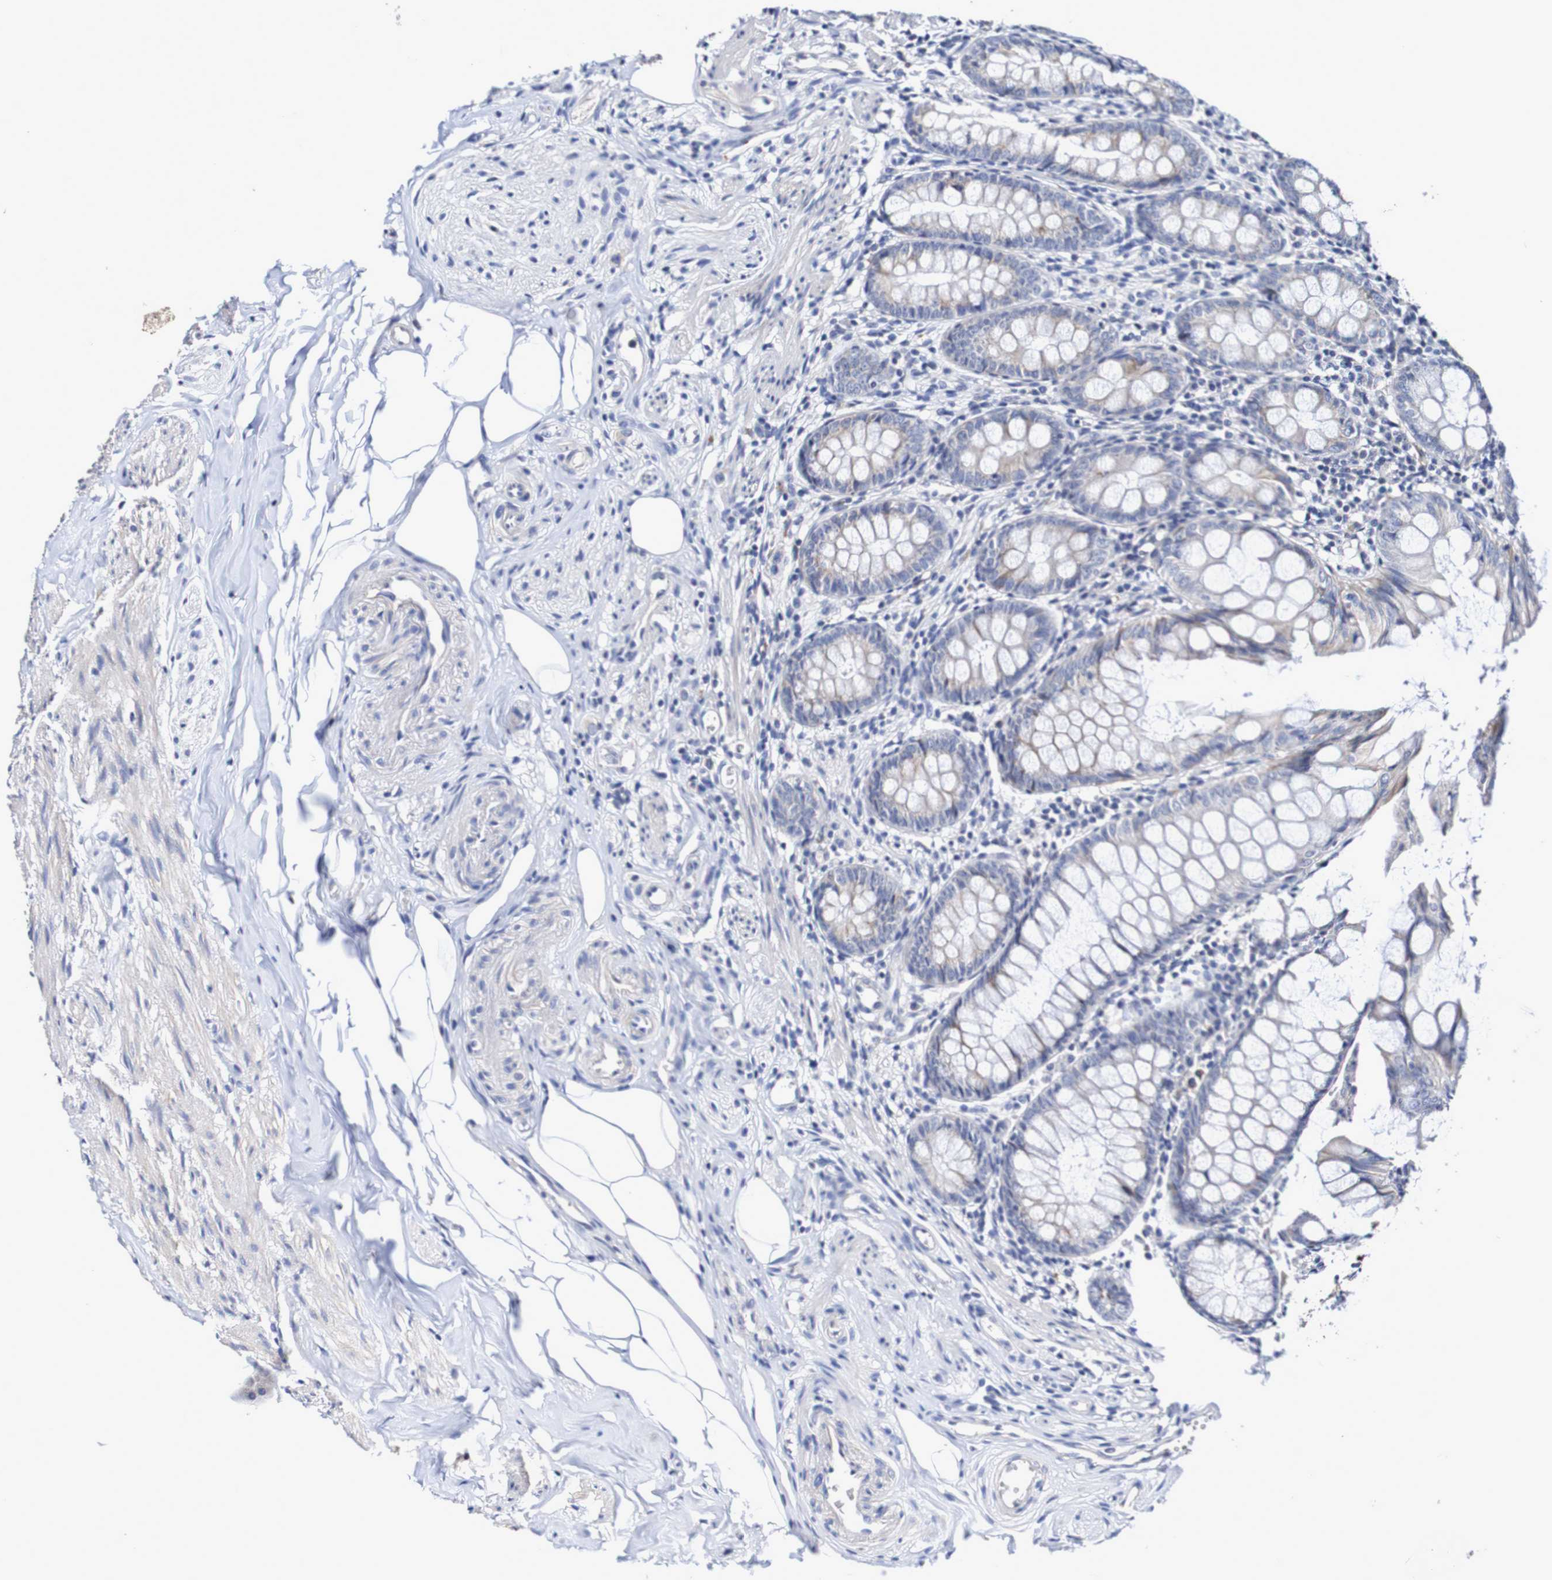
{"staining": {"intensity": "weak", "quantity": "<25%", "location": "cytoplasmic/membranous"}, "tissue": "appendix", "cell_type": "Glandular cells", "image_type": "normal", "snomed": [{"axis": "morphology", "description": "Normal tissue, NOS"}, {"axis": "topography", "description": "Appendix"}], "caption": "Immunohistochemical staining of unremarkable appendix exhibits no significant expression in glandular cells.", "gene": "ACVR1C", "patient": {"sex": "female", "age": 77}}